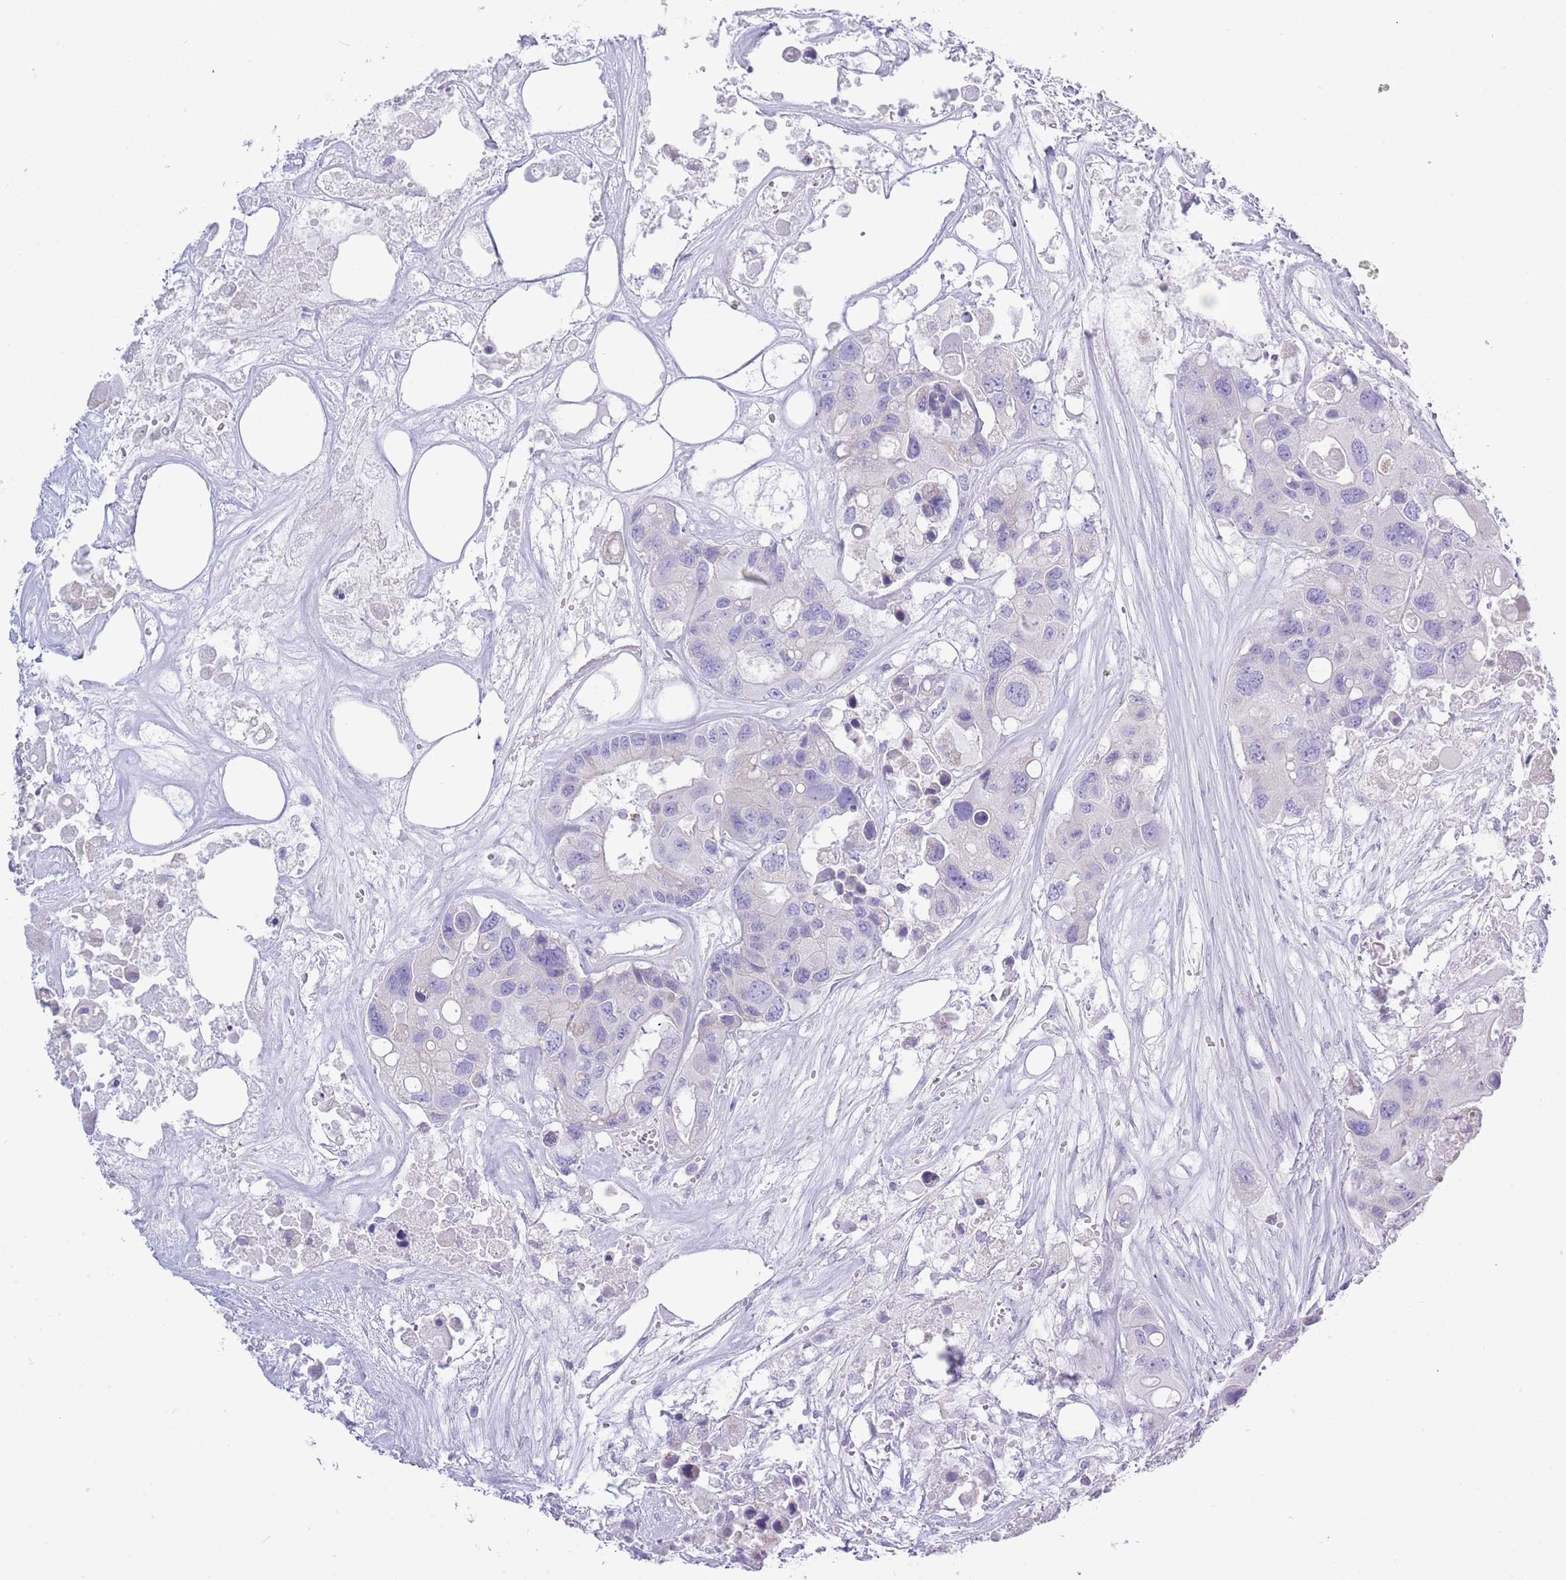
{"staining": {"intensity": "negative", "quantity": "none", "location": "none"}, "tissue": "colorectal cancer", "cell_type": "Tumor cells", "image_type": "cancer", "snomed": [{"axis": "morphology", "description": "Adenocarcinoma, NOS"}, {"axis": "topography", "description": "Colon"}], "caption": "This is an IHC image of human colorectal adenocarcinoma. There is no expression in tumor cells.", "gene": "ACR", "patient": {"sex": "male", "age": 77}}